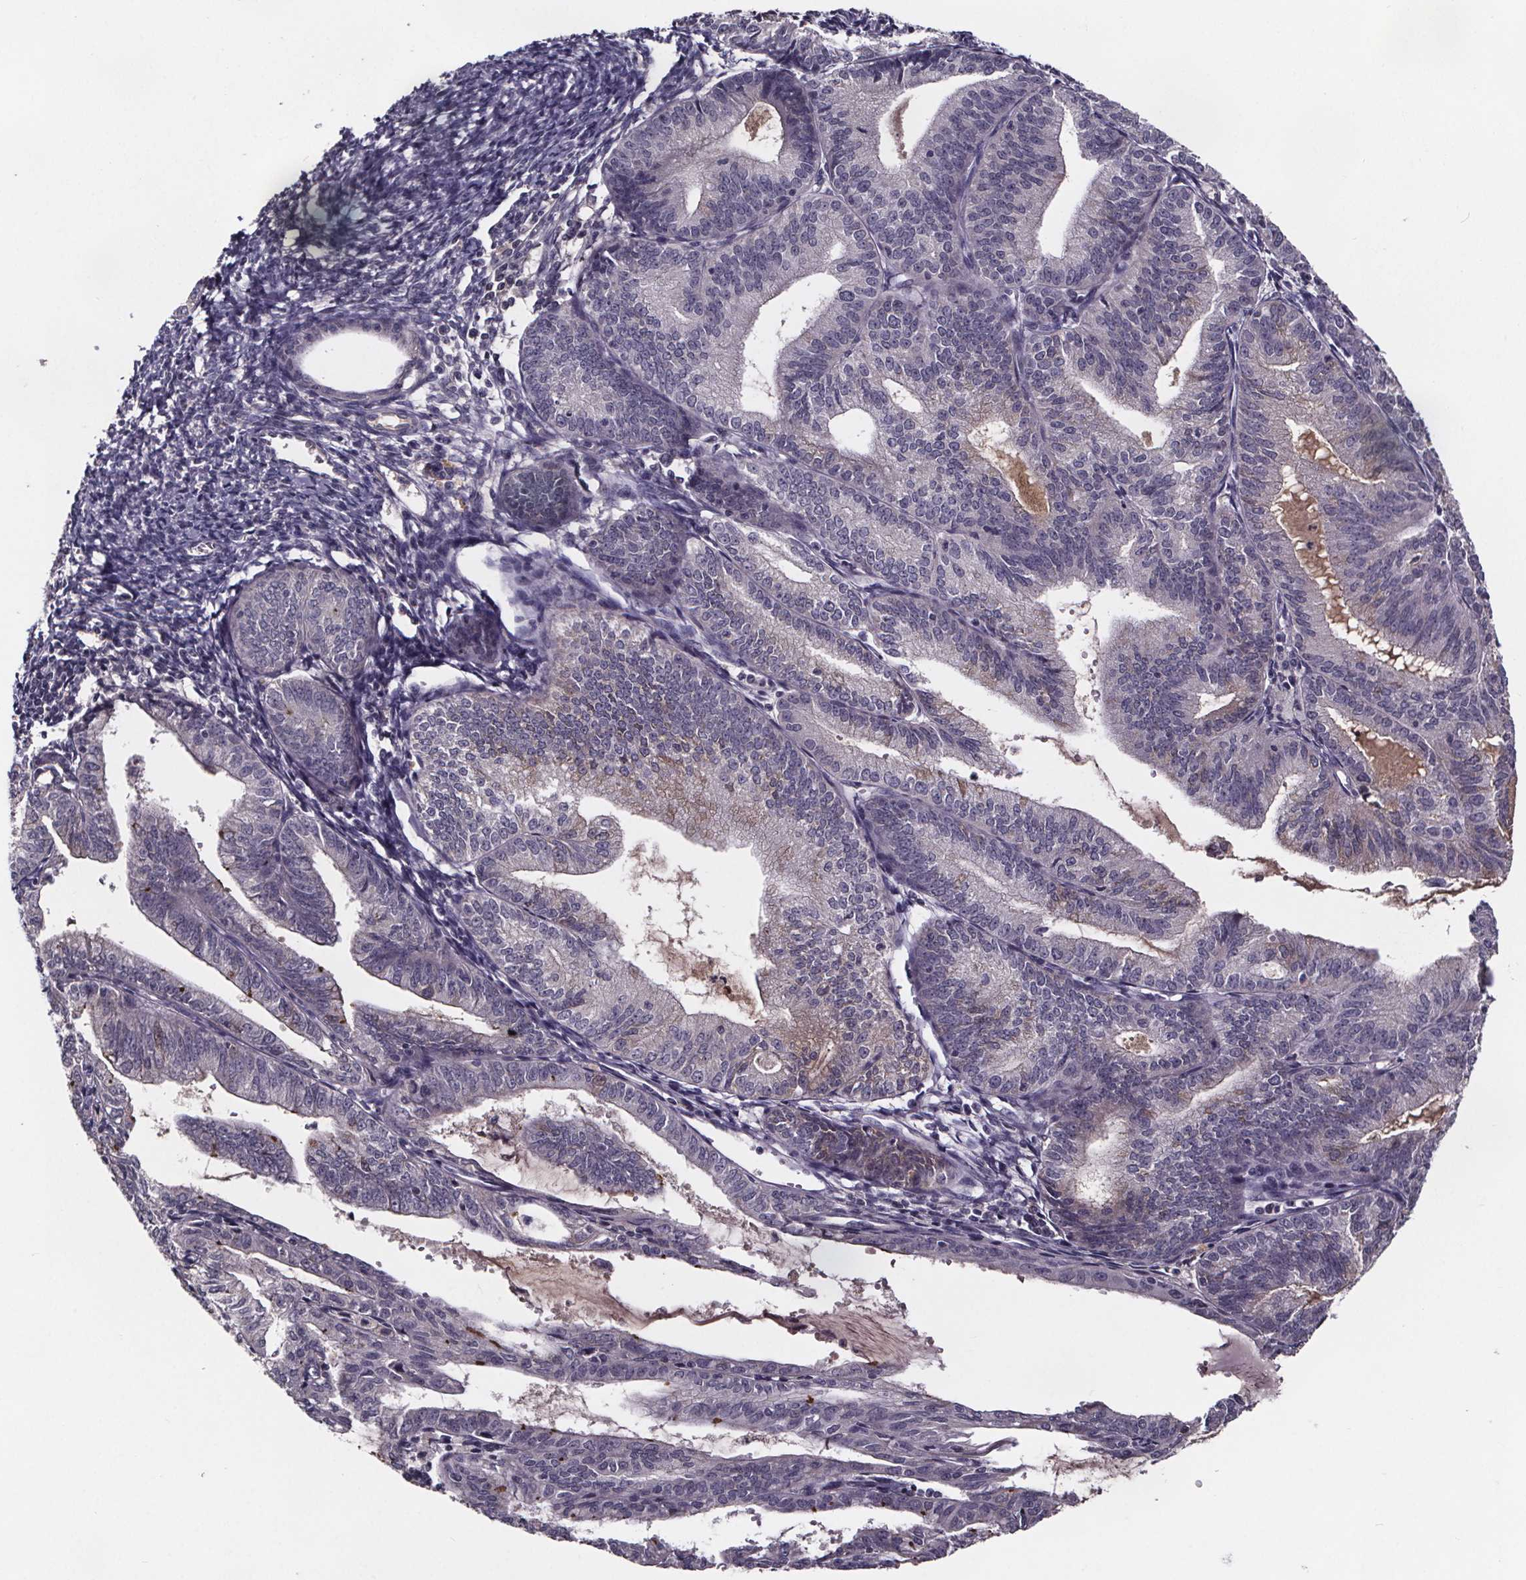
{"staining": {"intensity": "moderate", "quantity": "<25%", "location": "cytoplasmic/membranous"}, "tissue": "endometrial cancer", "cell_type": "Tumor cells", "image_type": "cancer", "snomed": [{"axis": "morphology", "description": "Adenocarcinoma, NOS"}, {"axis": "topography", "description": "Endometrium"}], "caption": "Immunohistochemical staining of endometrial adenocarcinoma demonstrates low levels of moderate cytoplasmic/membranous protein expression in about <25% of tumor cells. The protein of interest is stained brown, and the nuclei are stained in blue (DAB (3,3'-diaminobenzidine) IHC with brightfield microscopy, high magnification).", "gene": "NPHP4", "patient": {"sex": "female", "age": 70}}